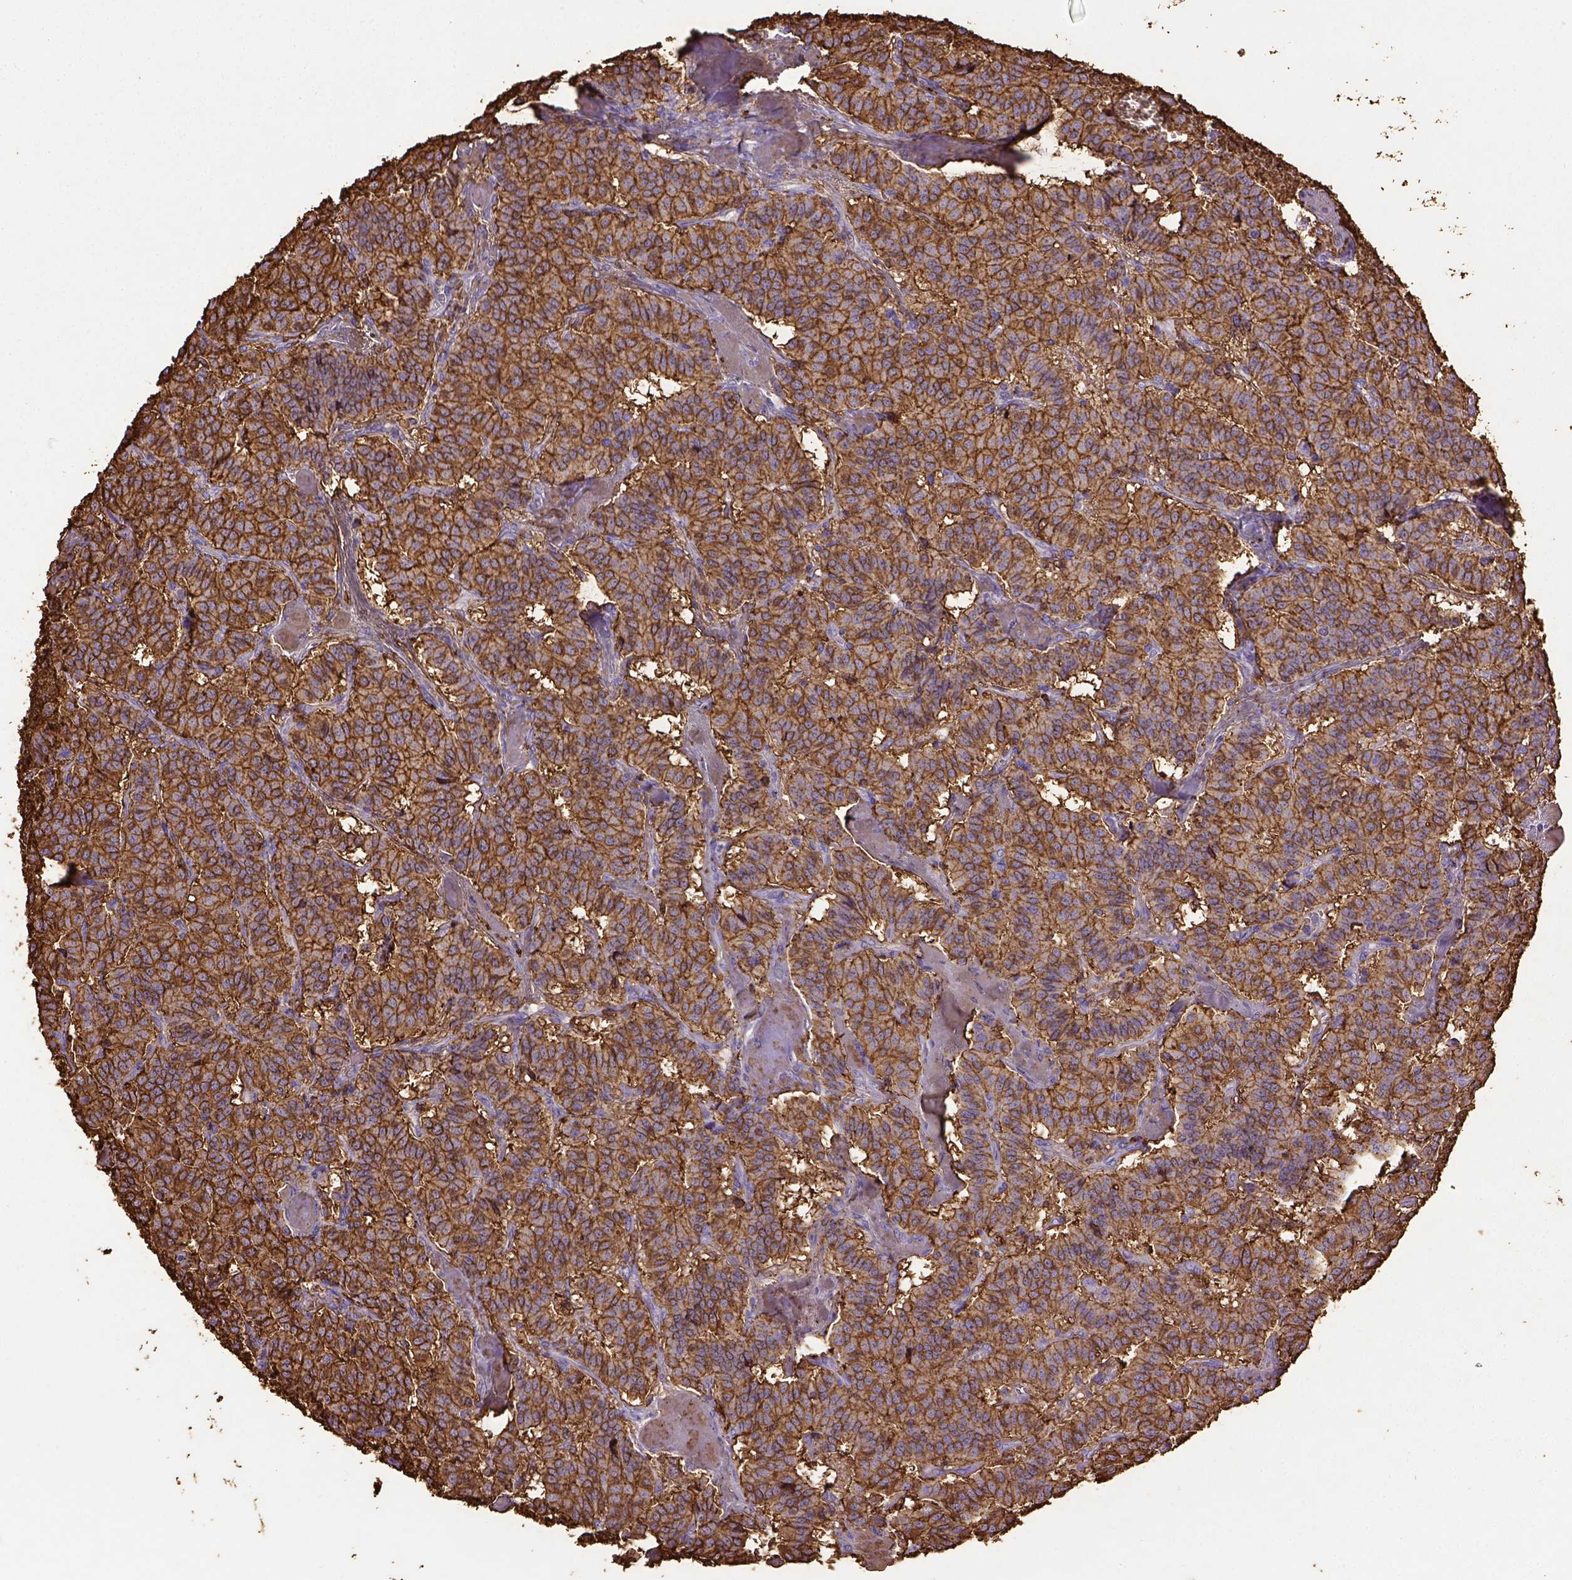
{"staining": {"intensity": "moderate", "quantity": ">75%", "location": "cytoplasmic/membranous"}, "tissue": "carcinoid", "cell_type": "Tumor cells", "image_type": "cancer", "snomed": [{"axis": "morphology", "description": "Normal tissue, NOS"}, {"axis": "morphology", "description": "Carcinoid, malignant, NOS"}, {"axis": "topography", "description": "Lung"}], "caption": "Protein staining of carcinoid tissue shows moderate cytoplasmic/membranous expression in approximately >75% of tumor cells.", "gene": "B3GAT1", "patient": {"sex": "female", "age": 46}}